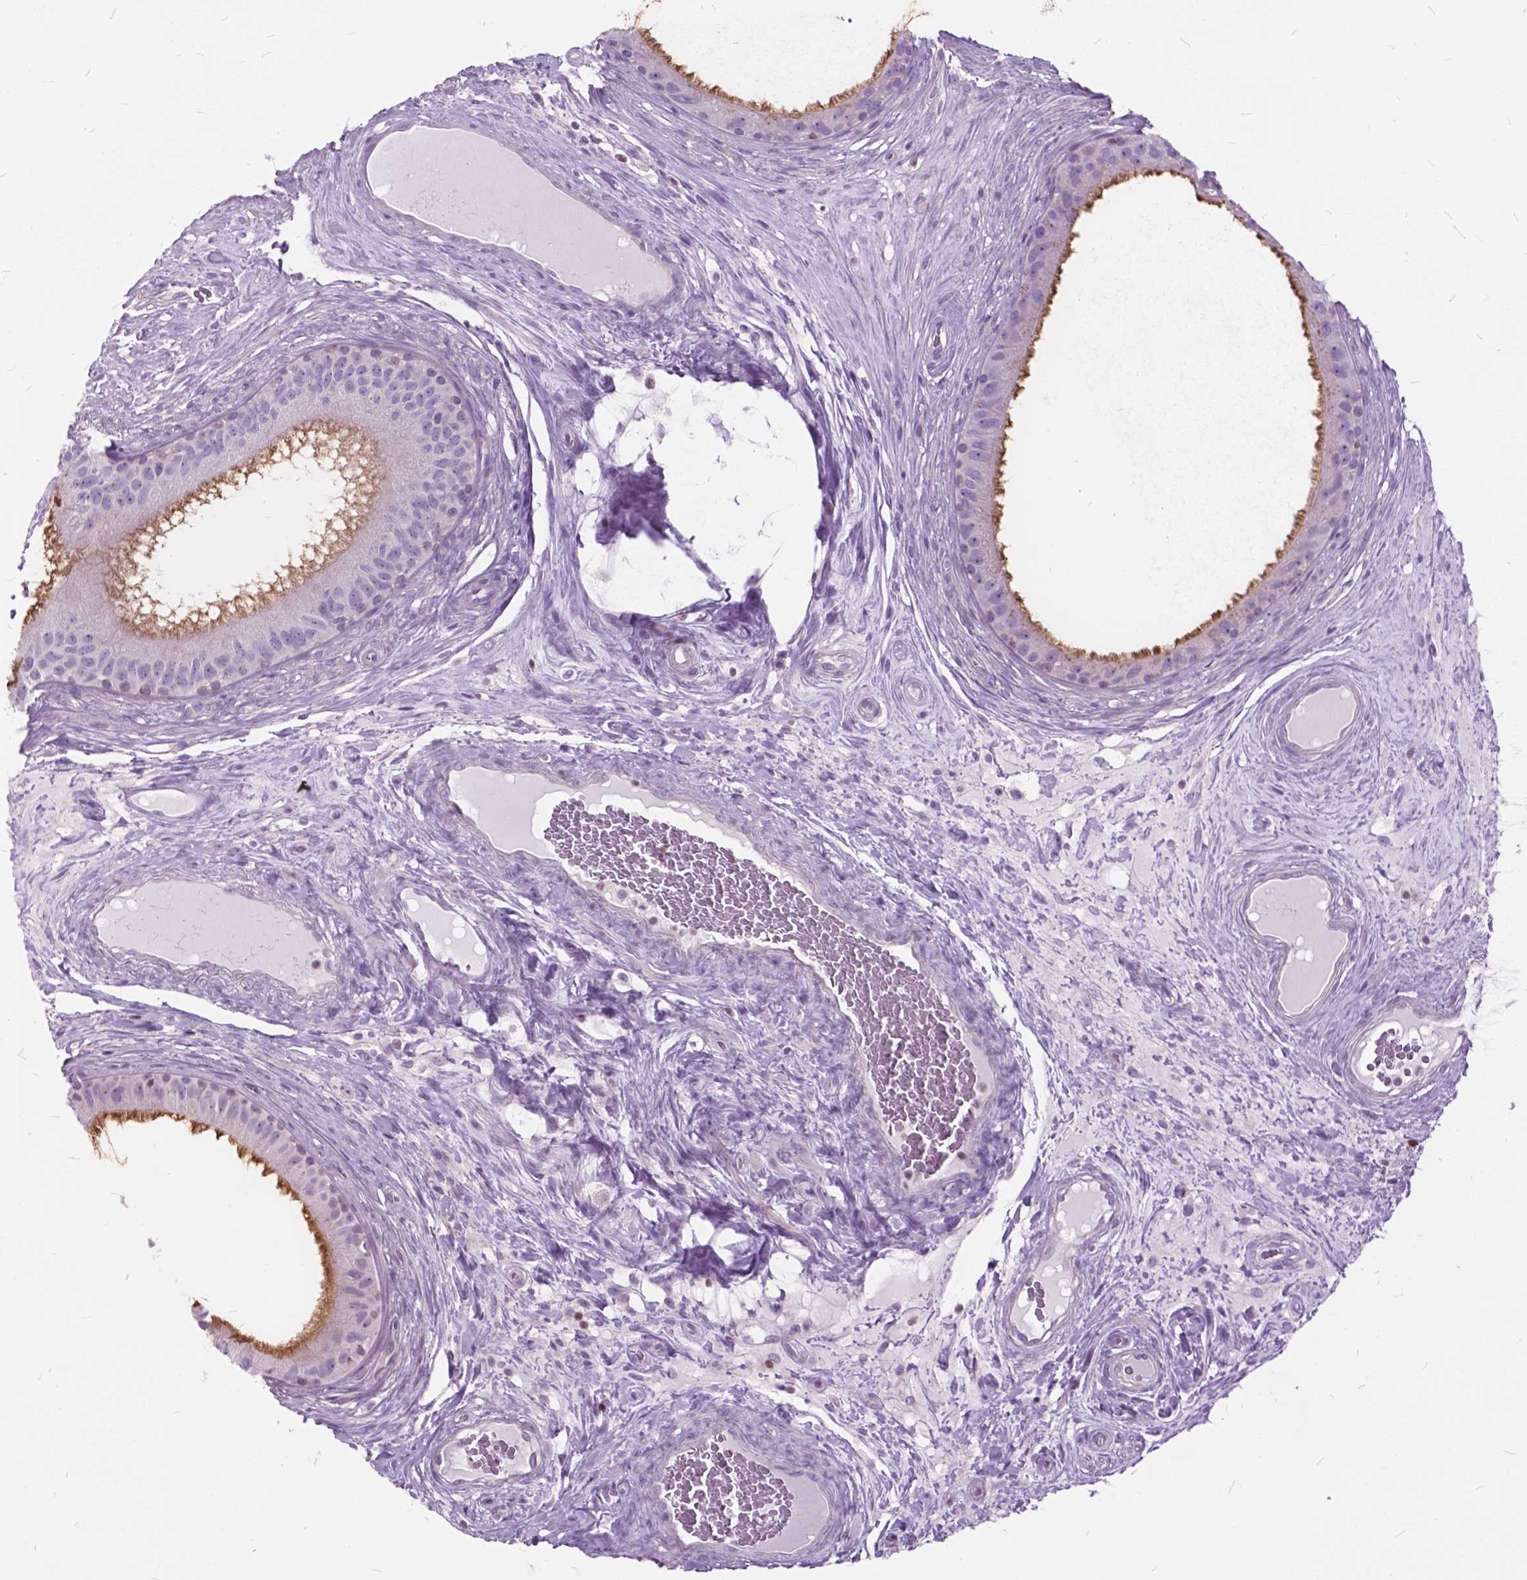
{"staining": {"intensity": "moderate", "quantity": "25%-75%", "location": "cytoplasmic/membranous"}, "tissue": "epididymis", "cell_type": "Glandular cells", "image_type": "normal", "snomed": [{"axis": "morphology", "description": "Normal tissue, NOS"}, {"axis": "topography", "description": "Epididymis"}], "caption": "A brown stain shows moderate cytoplasmic/membranous positivity of a protein in glandular cells of benign epididymis. (Stains: DAB (3,3'-diaminobenzidine) in brown, nuclei in blue, Microscopy: brightfield microscopy at high magnification).", "gene": "SP140", "patient": {"sex": "male", "age": 59}}